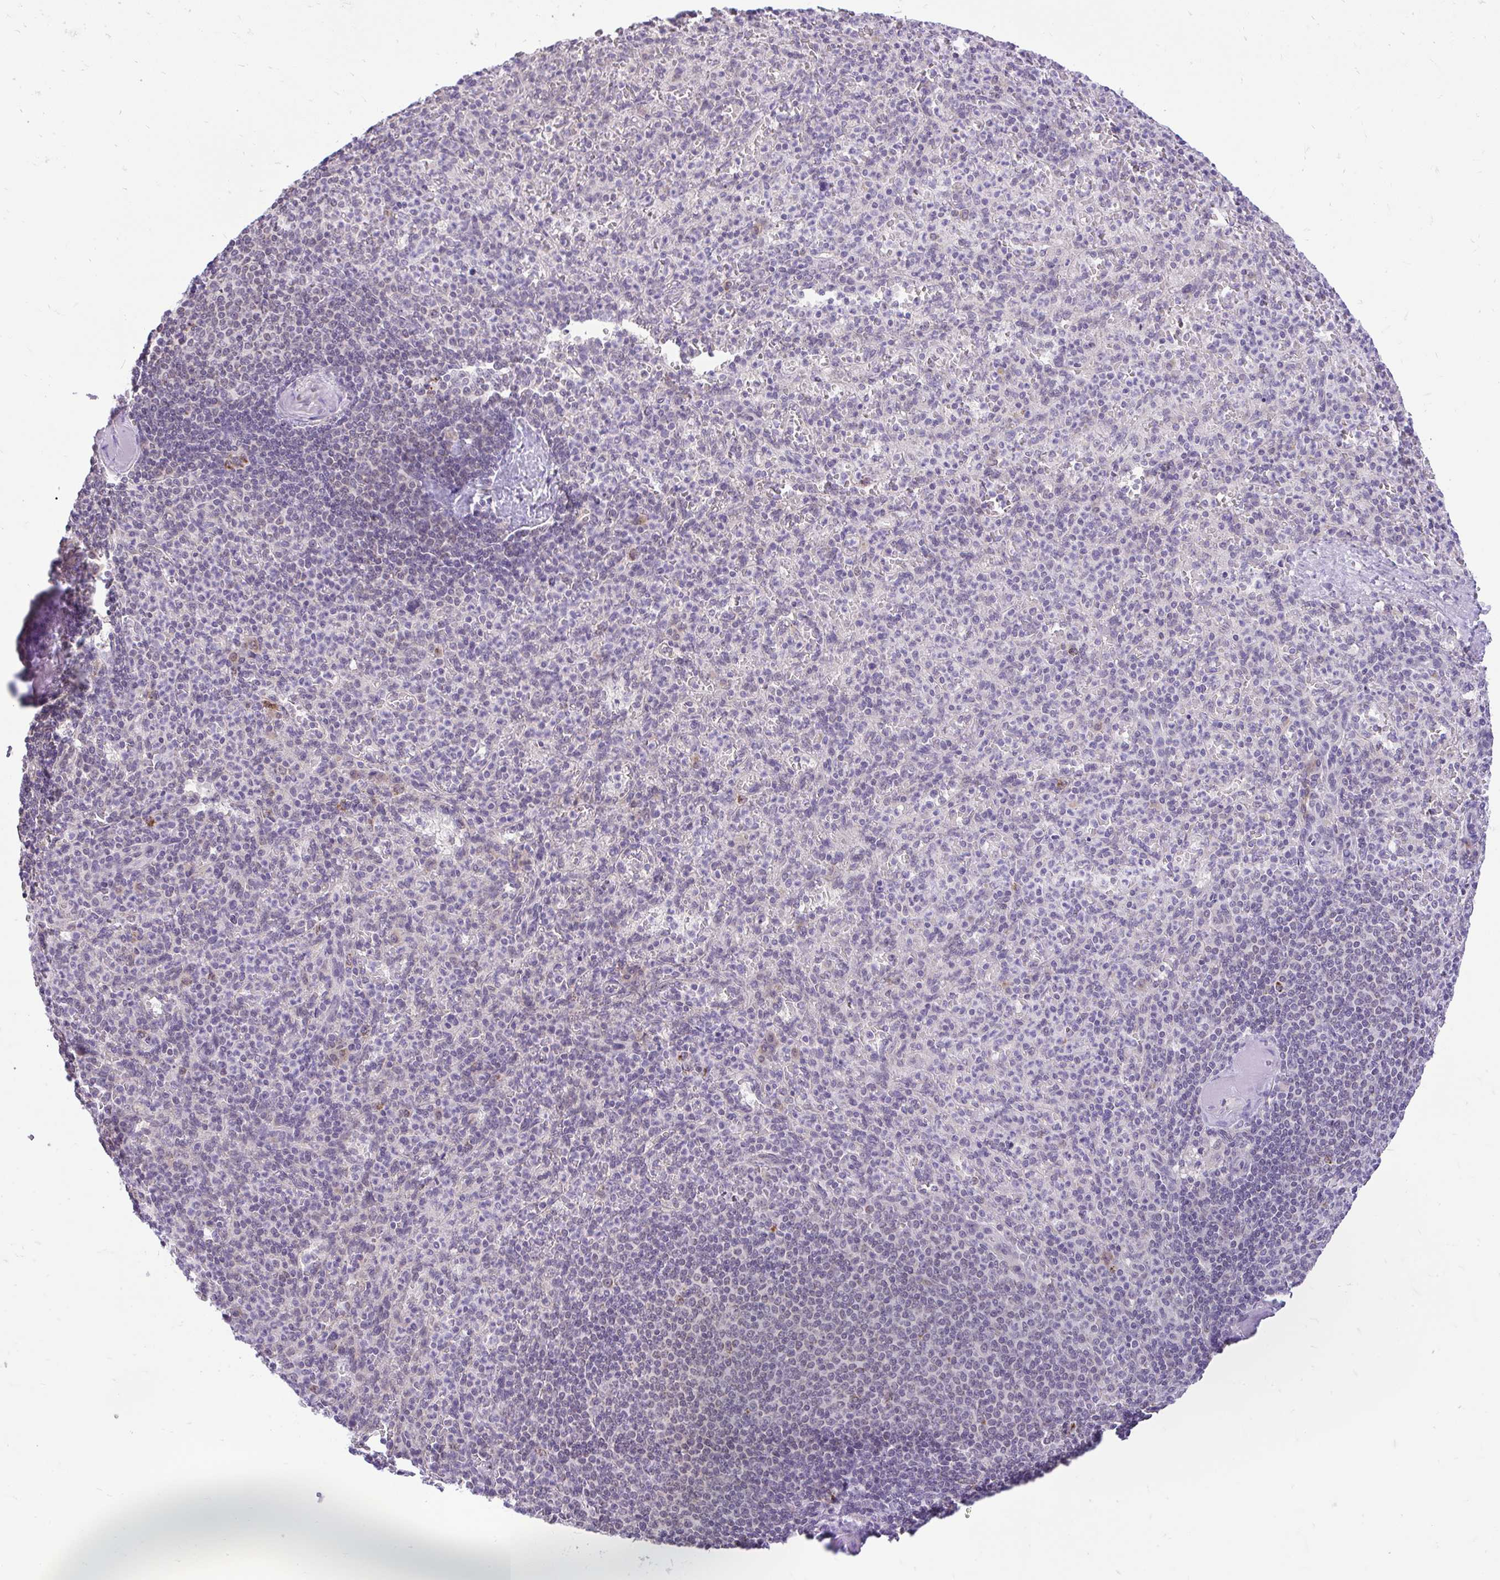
{"staining": {"intensity": "negative", "quantity": "none", "location": "none"}, "tissue": "spleen", "cell_type": "Cells in red pulp", "image_type": "normal", "snomed": [{"axis": "morphology", "description": "Normal tissue, NOS"}, {"axis": "topography", "description": "Spleen"}], "caption": "This is a photomicrograph of IHC staining of benign spleen, which shows no positivity in cells in red pulp.", "gene": "PYCR2", "patient": {"sex": "female", "age": 74}}